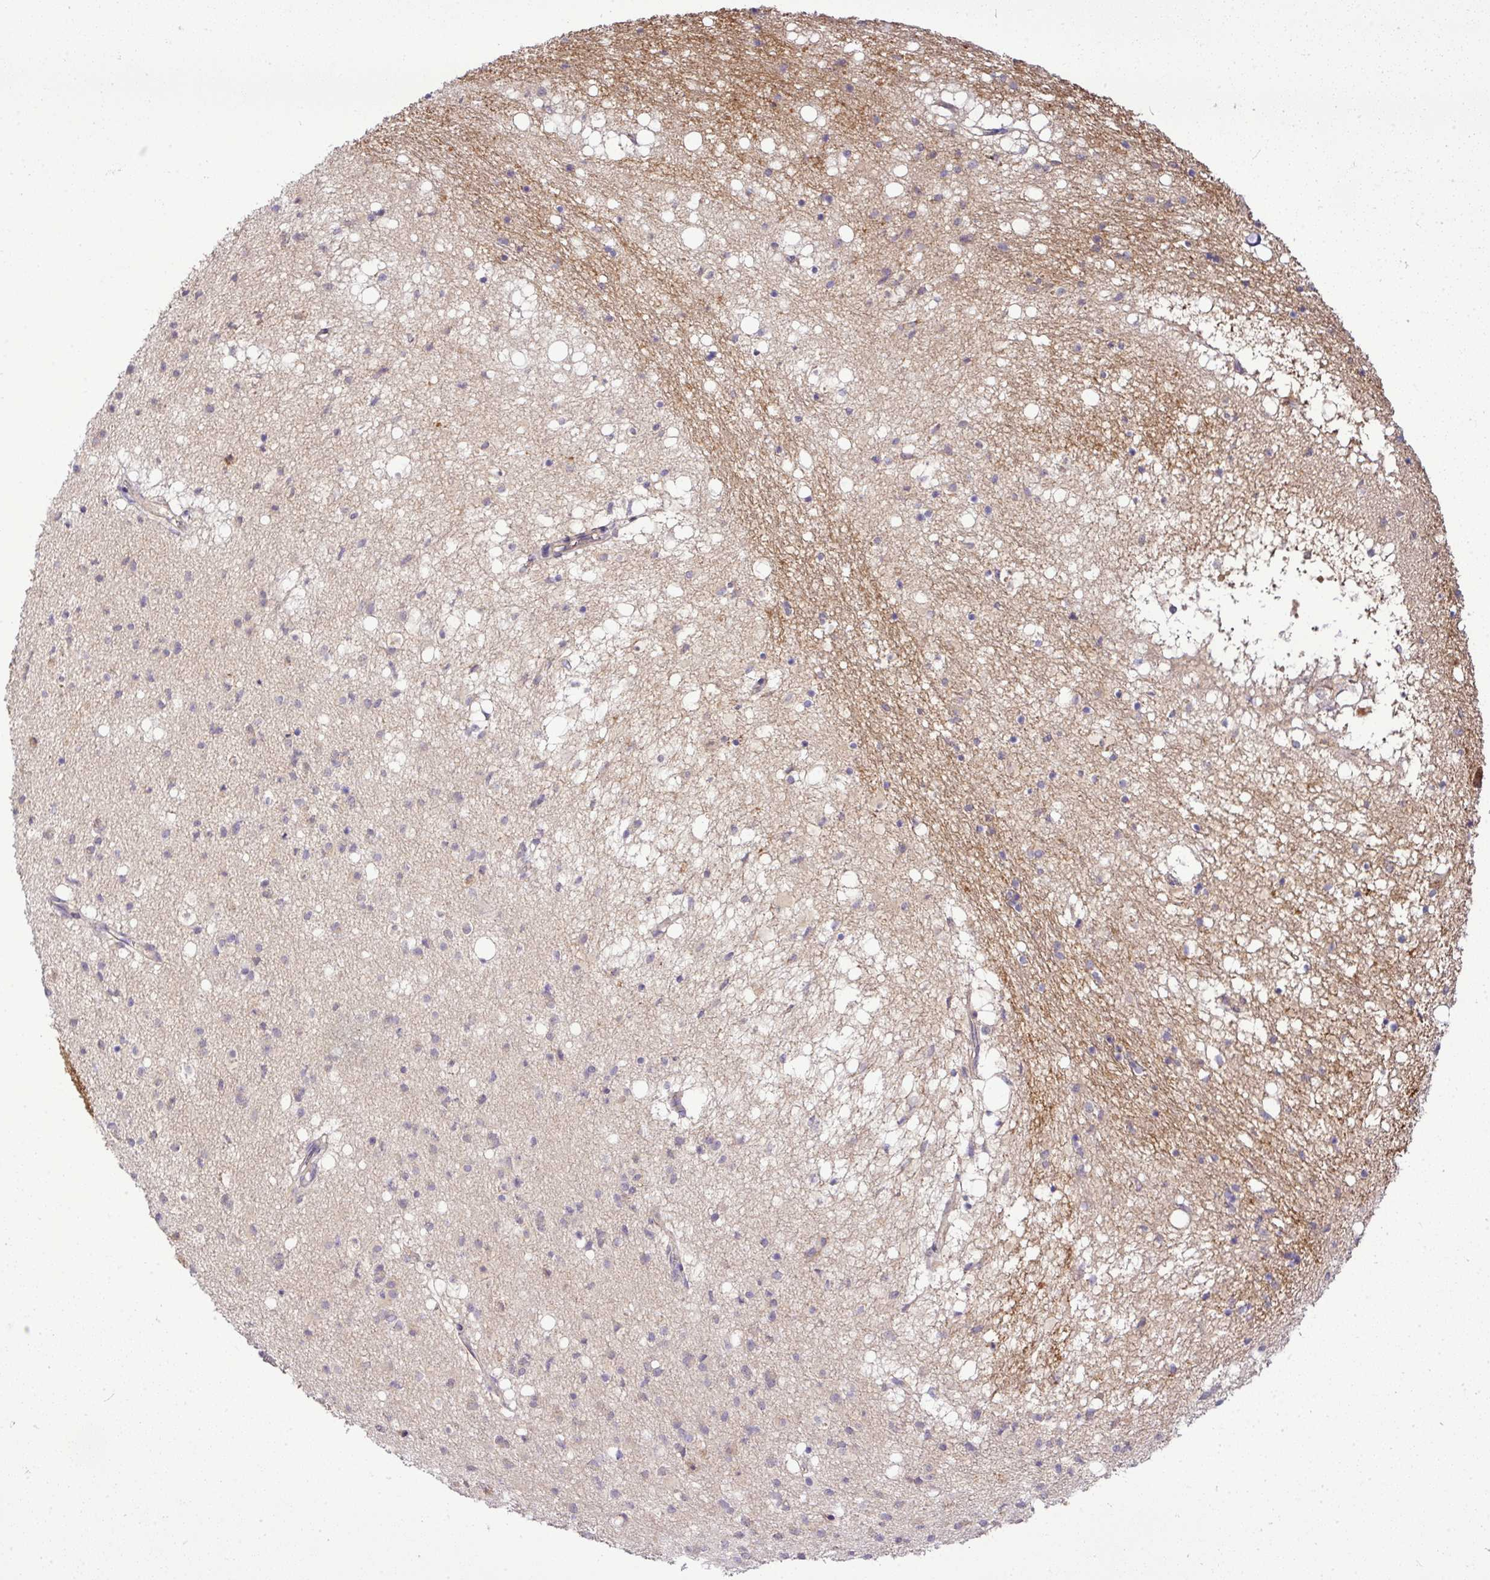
{"staining": {"intensity": "negative", "quantity": "none", "location": "none"}, "tissue": "caudate", "cell_type": "Glial cells", "image_type": "normal", "snomed": [{"axis": "morphology", "description": "Normal tissue, NOS"}, {"axis": "topography", "description": "Lateral ventricle wall"}], "caption": "IHC of unremarkable human caudate demonstrates no staining in glial cells.", "gene": "TMEM107", "patient": {"sex": "male", "age": 58}}